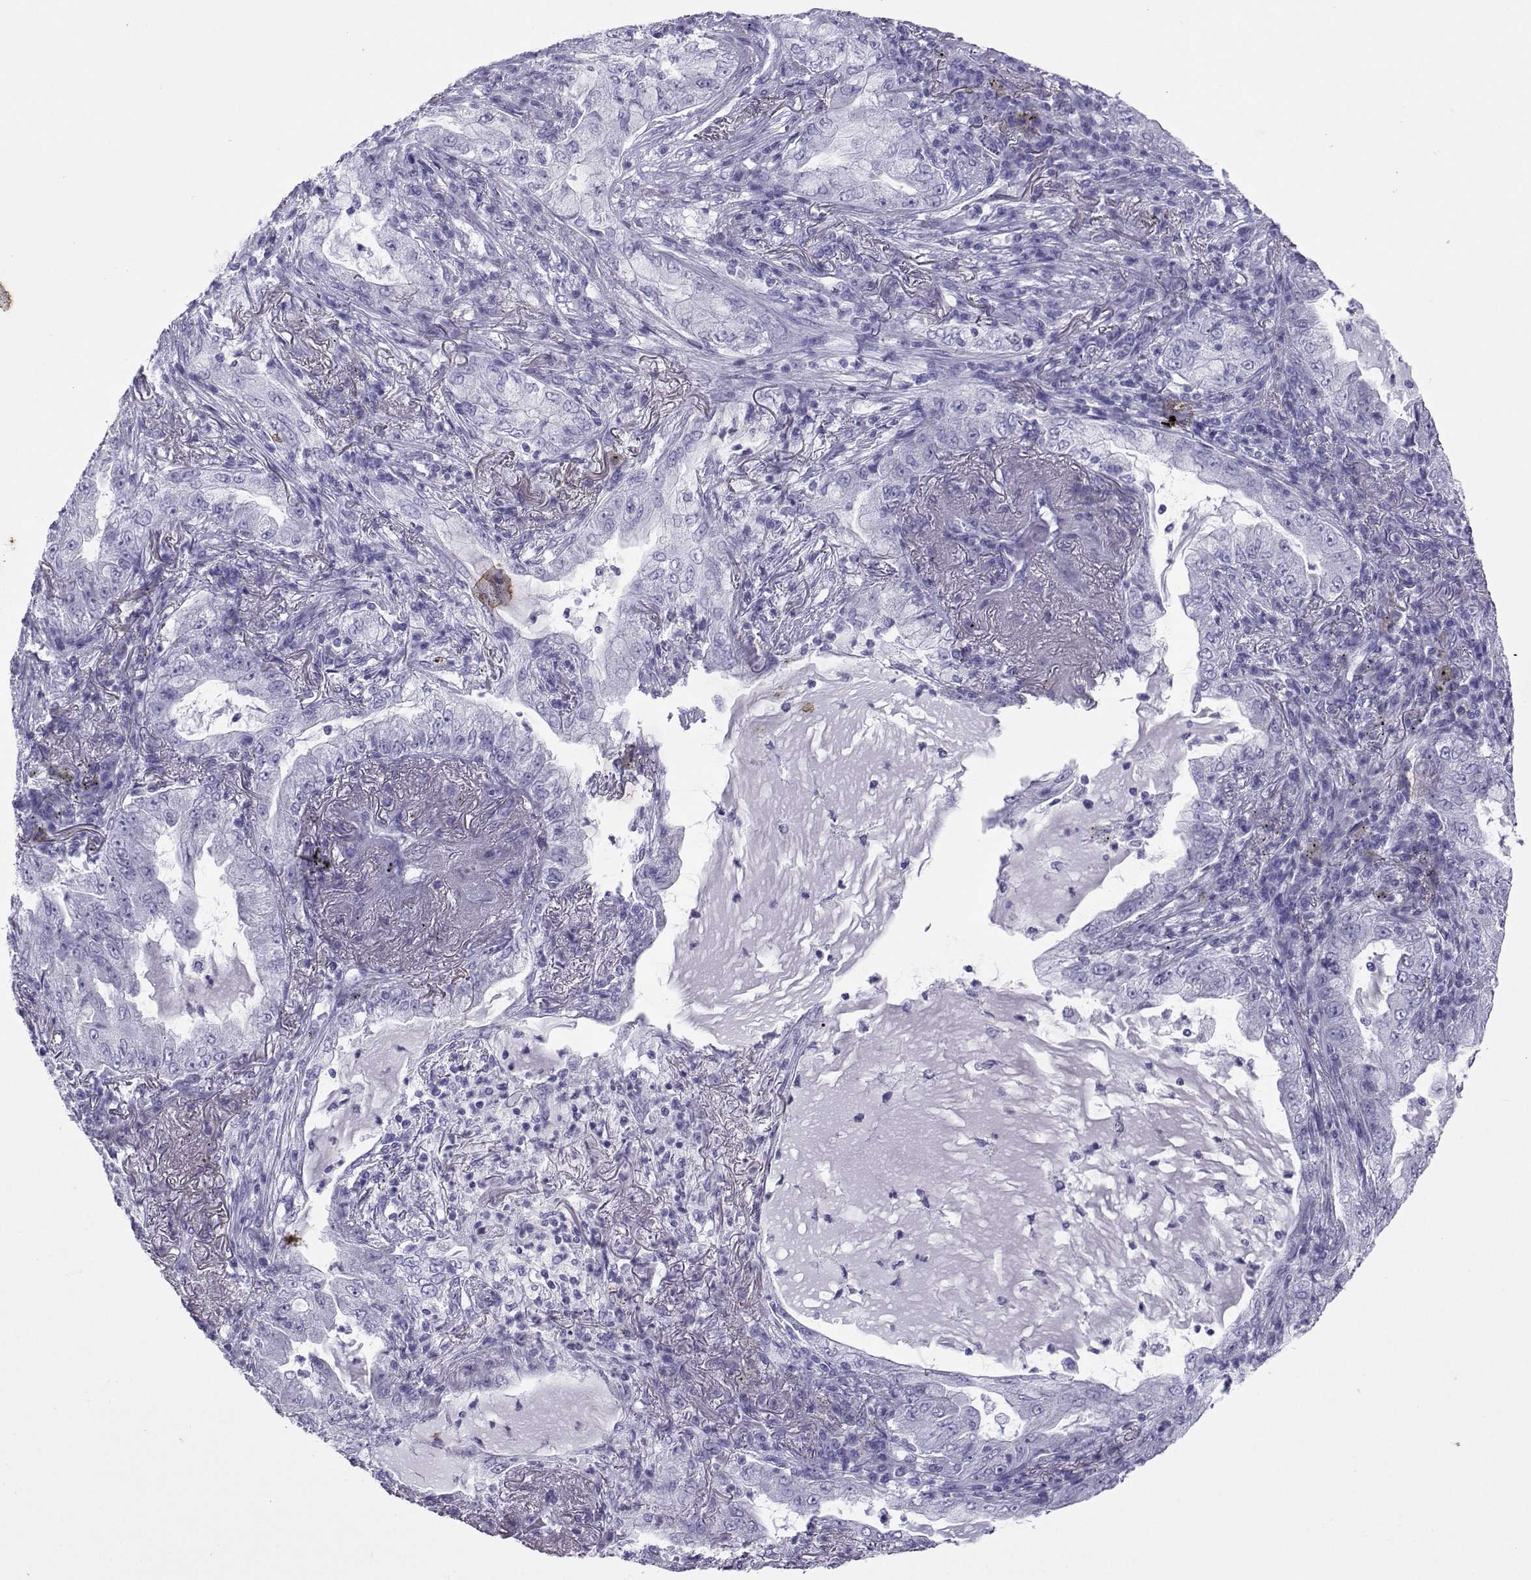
{"staining": {"intensity": "negative", "quantity": "none", "location": "none"}, "tissue": "lung cancer", "cell_type": "Tumor cells", "image_type": "cancer", "snomed": [{"axis": "morphology", "description": "Adenocarcinoma, NOS"}, {"axis": "topography", "description": "Lung"}], "caption": "Immunohistochemical staining of lung cancer (adenocarcinoma) shows no significant positivity in tumor cells.", "gene": "LORICRIN", "patient": {"sex": "female", "age": 73}}